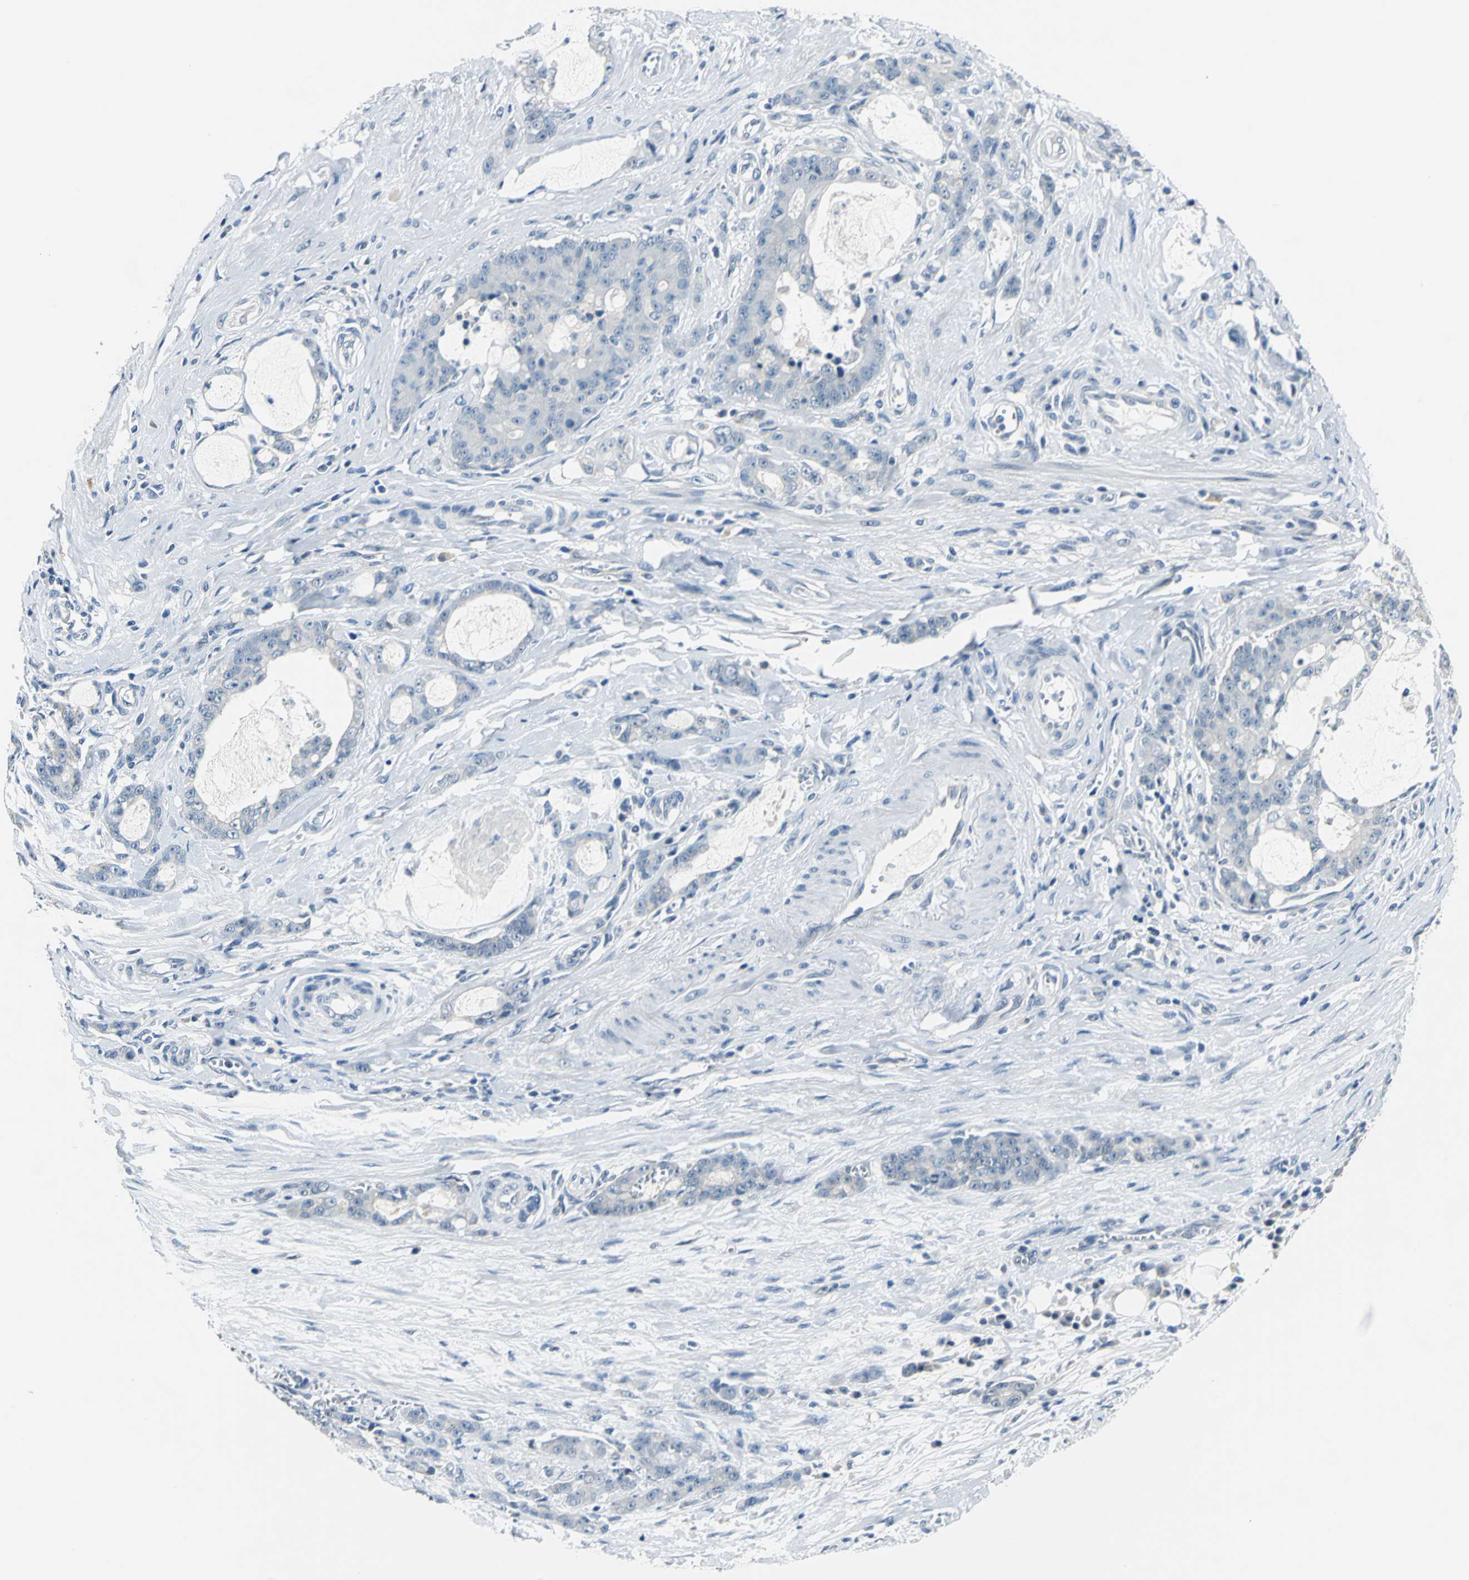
{"staining": {"intensity": "weak", "quantity": "25%-75%", "location": "cytoplasmic/membranous"}, "tissue": "pancreatic cancer", "cell_type": "Tumor cells", "image_type": "cancer", "snomed": [{"axis": "morphology", "description": "Adenocarcinoma, NOS"}, {"axis": "topography", "description": "Pancreas"}], "caption": "Protein expression analysis of human adenocarcinoma (pancreatic) reveals weak cytoplasmic/membranous staining in about 25%-75% of tumor cells. The protein of interest is shown in brown color, while the nuclei are stained blue.", "gene": "ZNF415", "patient": {"sex": "female", "age": 73}}